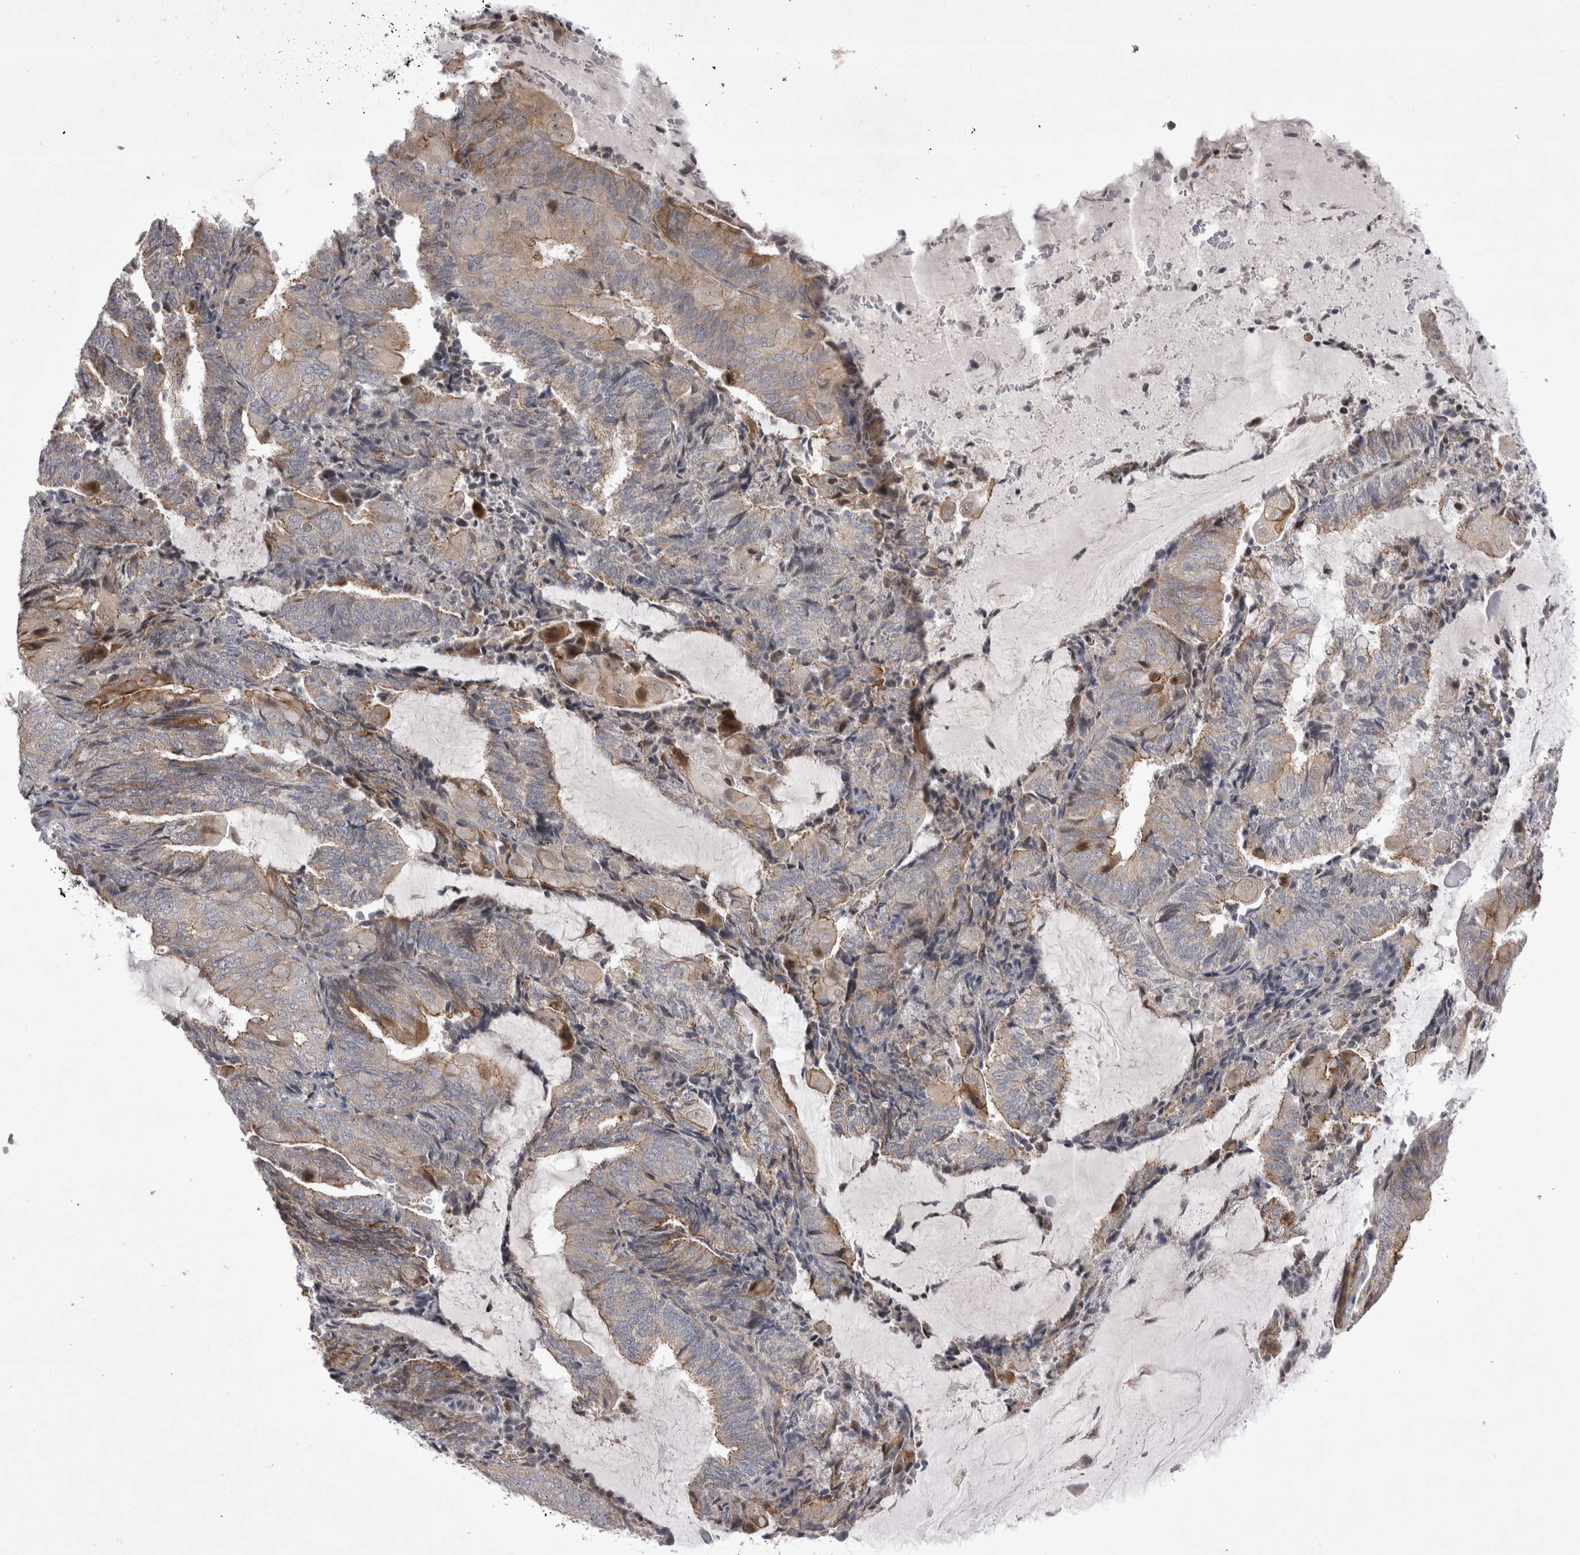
{"staining": {"intensity": "weak", "quantity": "25%-75%", "location": "cytoplasmic/membranous"}, "tissue": "endometrial cancer", "cell_type": "Tumor cells", "image_type": "cancer", "snomed": [{"axis": "morphology", "description": "Adenocarcinoma, NOS"}, {"axis": "topography", "description": "Endometrium"}], "caption": "Protein positivity by immunohistochemistry (IHC) exhibits weak cytoplasmic/membranous expression in approximately 25%-75% of tumor cells in endometrial cancer.", "gene": "NENF", "patient": {"sex": "female", "age": 81}}